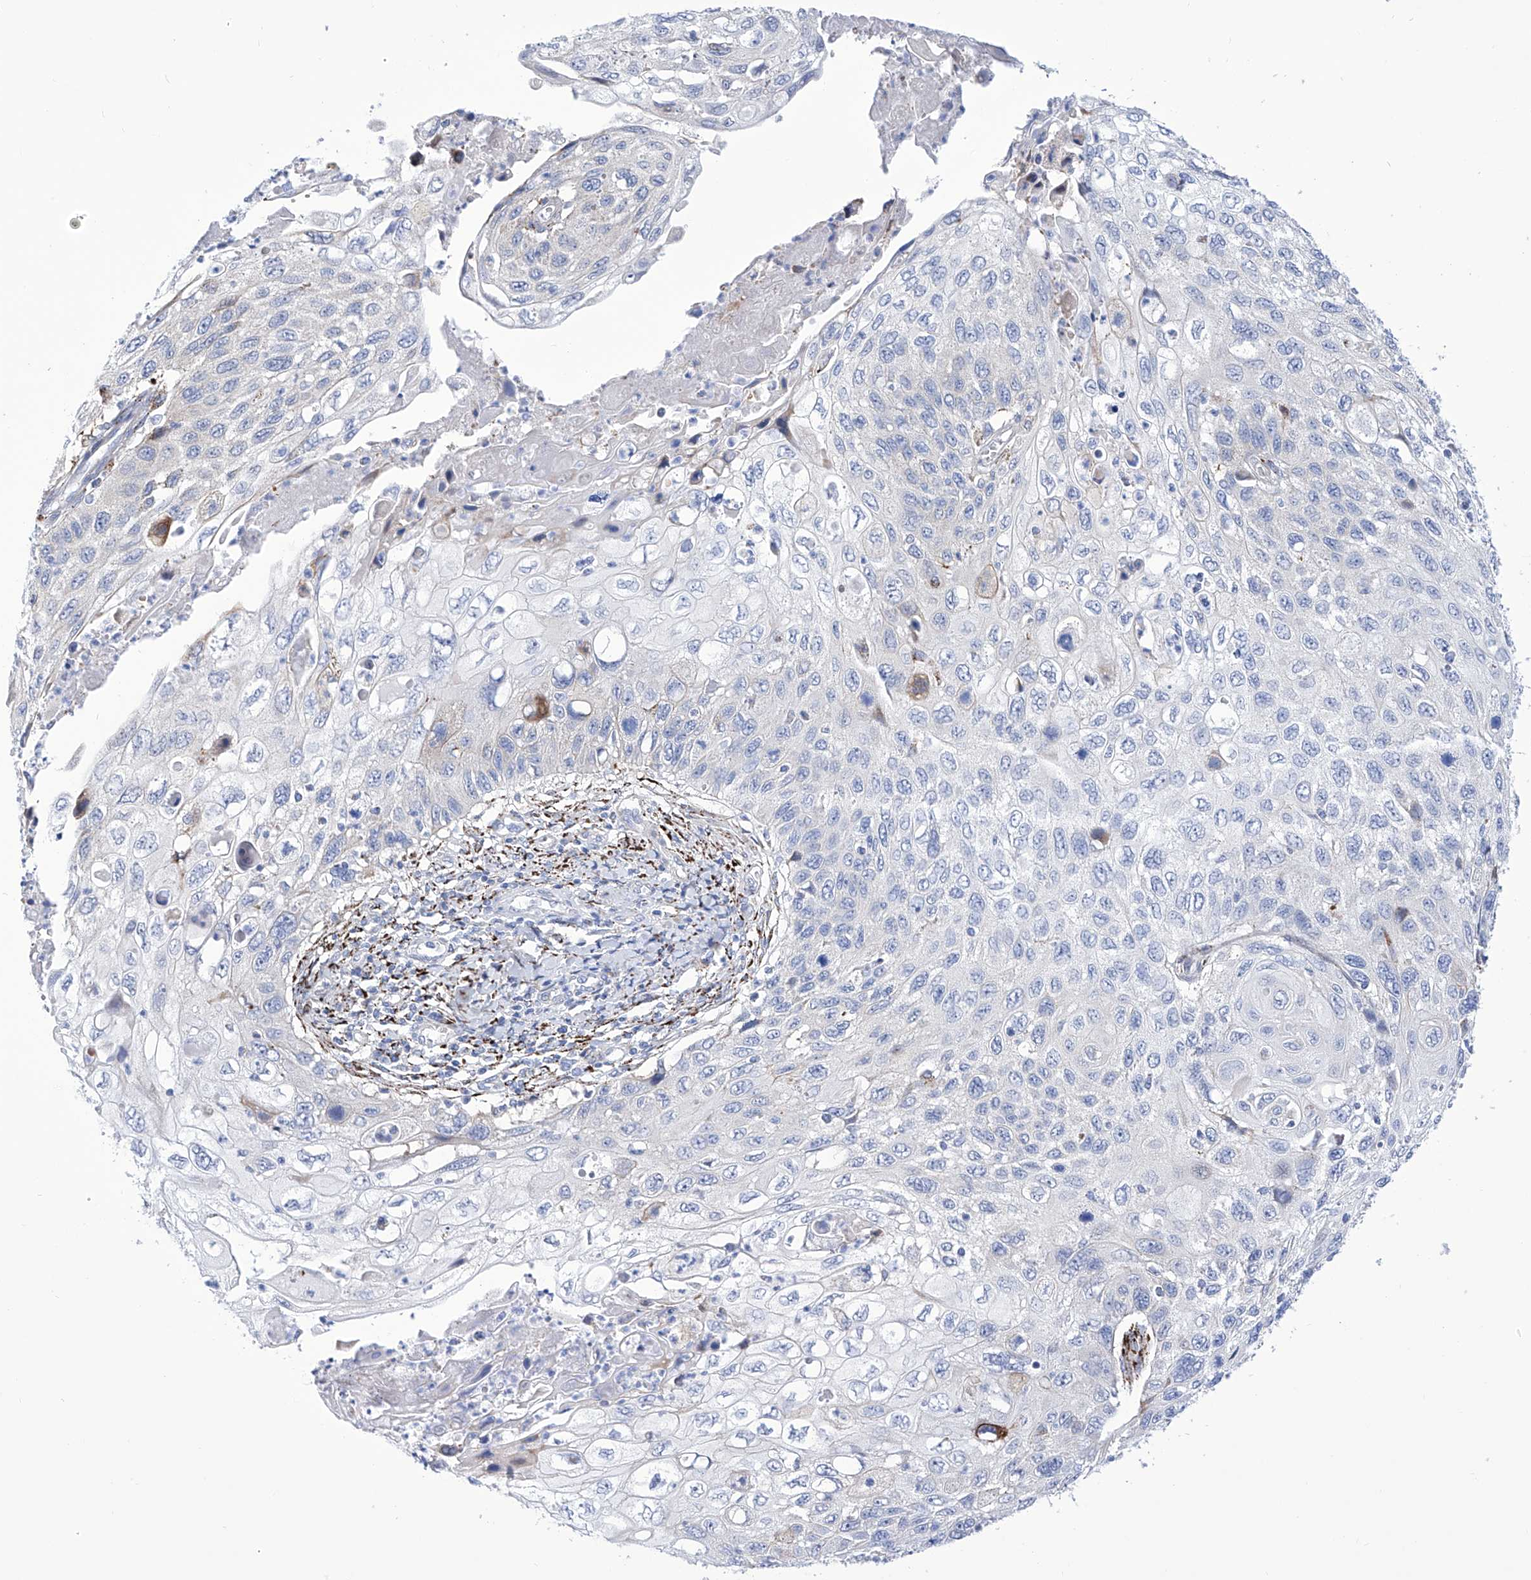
{"staining": {"intensity": "negative", "quantity": "none", "location": "none"}, "tissue": "cervical cancer", "cell_type": "Tumor cells", "image_type": "cancer", "snomed": [{"axis": "morphology", "description": "Squamous cell carcinoma, NOS"}, {"axis": "topography", "description": "Cervix"}], "caption": "There is no significant positivity in tumor cells of squamous cell carcinoma (cervical).", "gene": "C1orf87", "patient": {"sex": "female", "age": 70}}